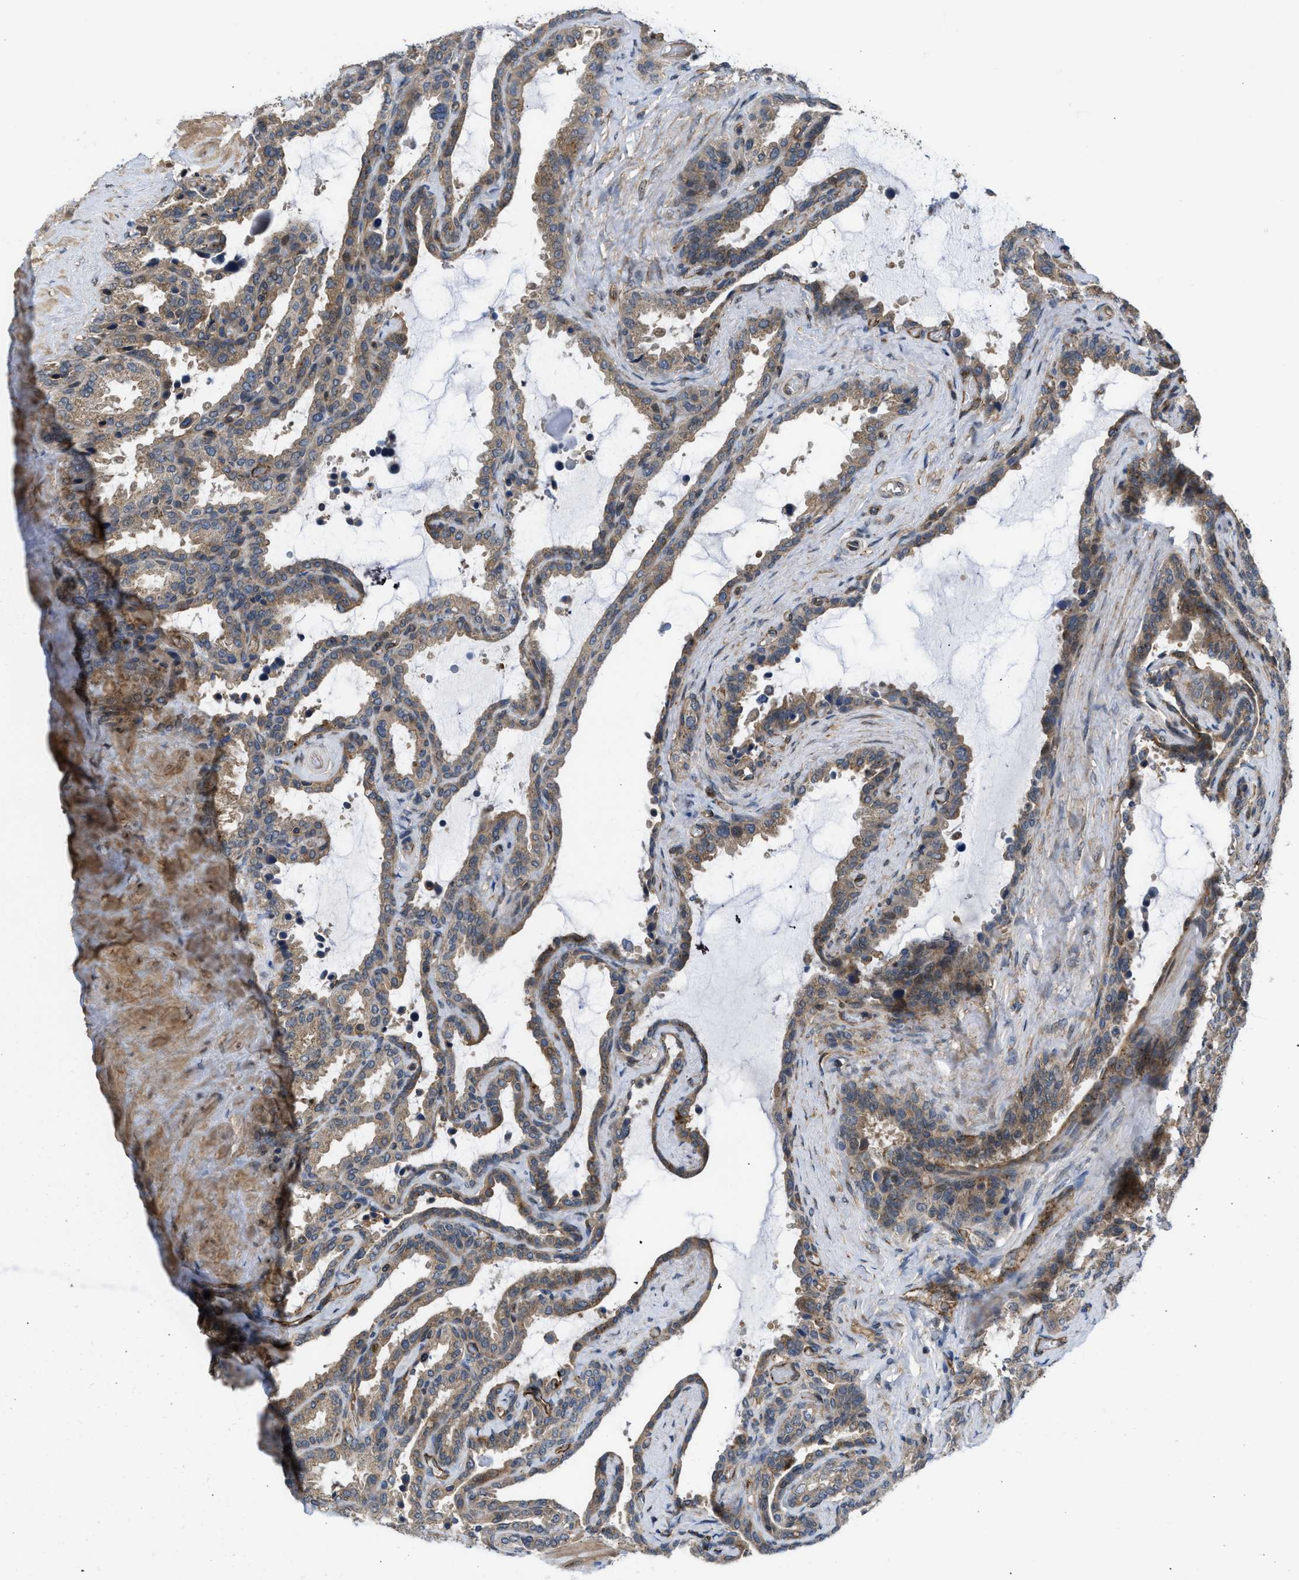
{"staining": {"intensity": "moderate", "quantity": ">75%", "location": "cytoplasmic/membranous"}, "tissue": "seminal vesicle", "cell_type": "Glandular cells", "image_type": "normal", "snomed": [{"axis": "morphology", "description": "Normal tissue, NOS"}, {"axis": "topography", "description": "Seminal veicle"}], "caption": "This is a micrograph of immunohistochemistry staining of benign seminal vesicle, which shows moderate positivity in the cytoplasmic/membranous of glandular cells.", "gene": "GPATCH2L", "patient": {"sex": "male", "age": 46}}